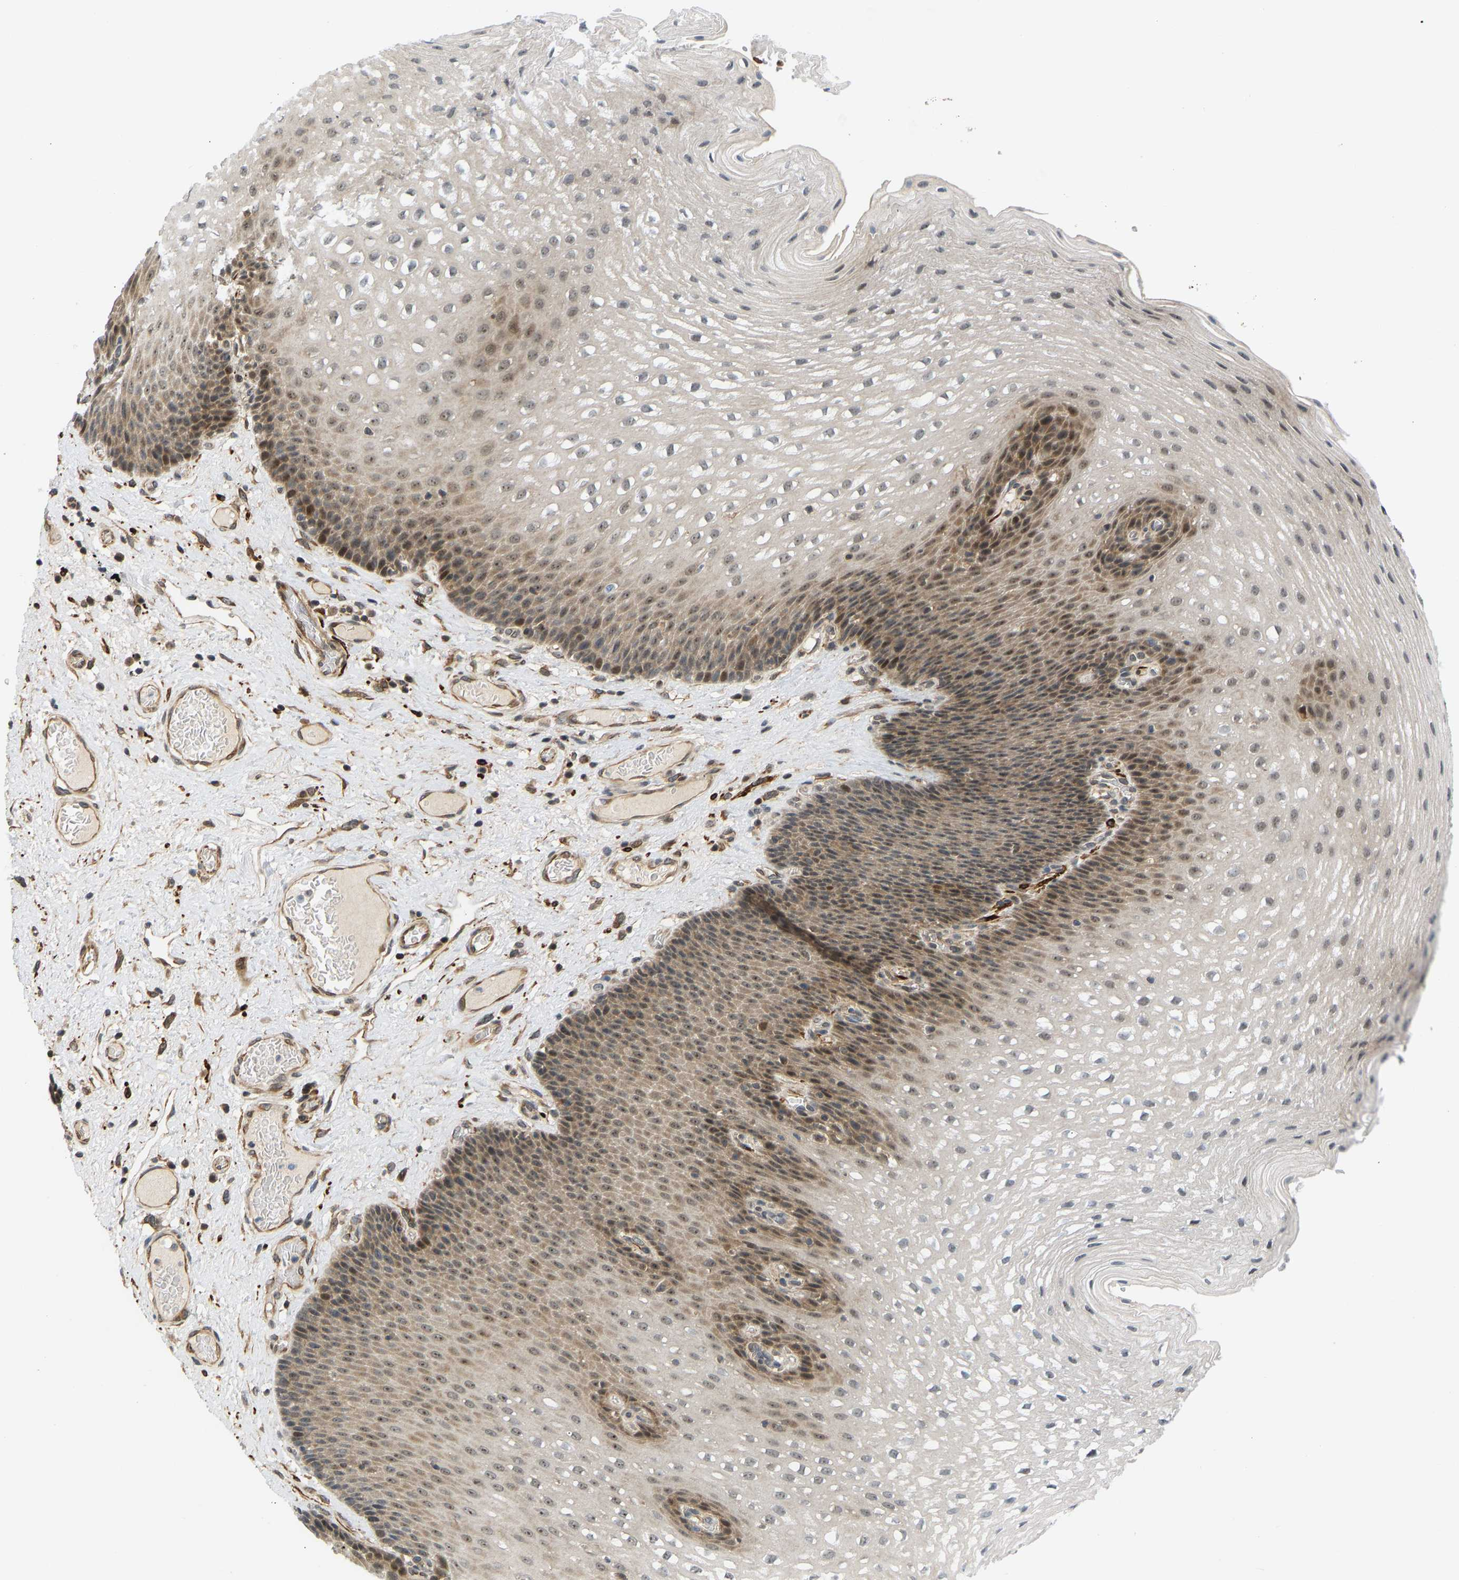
{"staining": {"intensity": "moderate", "quantity": "25%-75%", "location": "cytoplasmic/membranous,nuclear"}, "tissue": "esophagus", "cell_type": "Squamous epithelial cells", "image_type": "normal", "snomed": [{"axis": "morphology", "description": "Normal tissue, NOS"}, {"axis": "topography", "description": "Esophagus"}], "caption": "This image exhibits IHC staining of unremarkable human esophagus, with medium moderate cytoplasmic/membranous,nuclear expression in about 25%-75% of squamous epithelial cells.", "gene": "BAG1", "patient": {"sex": "male", "age": 48}}